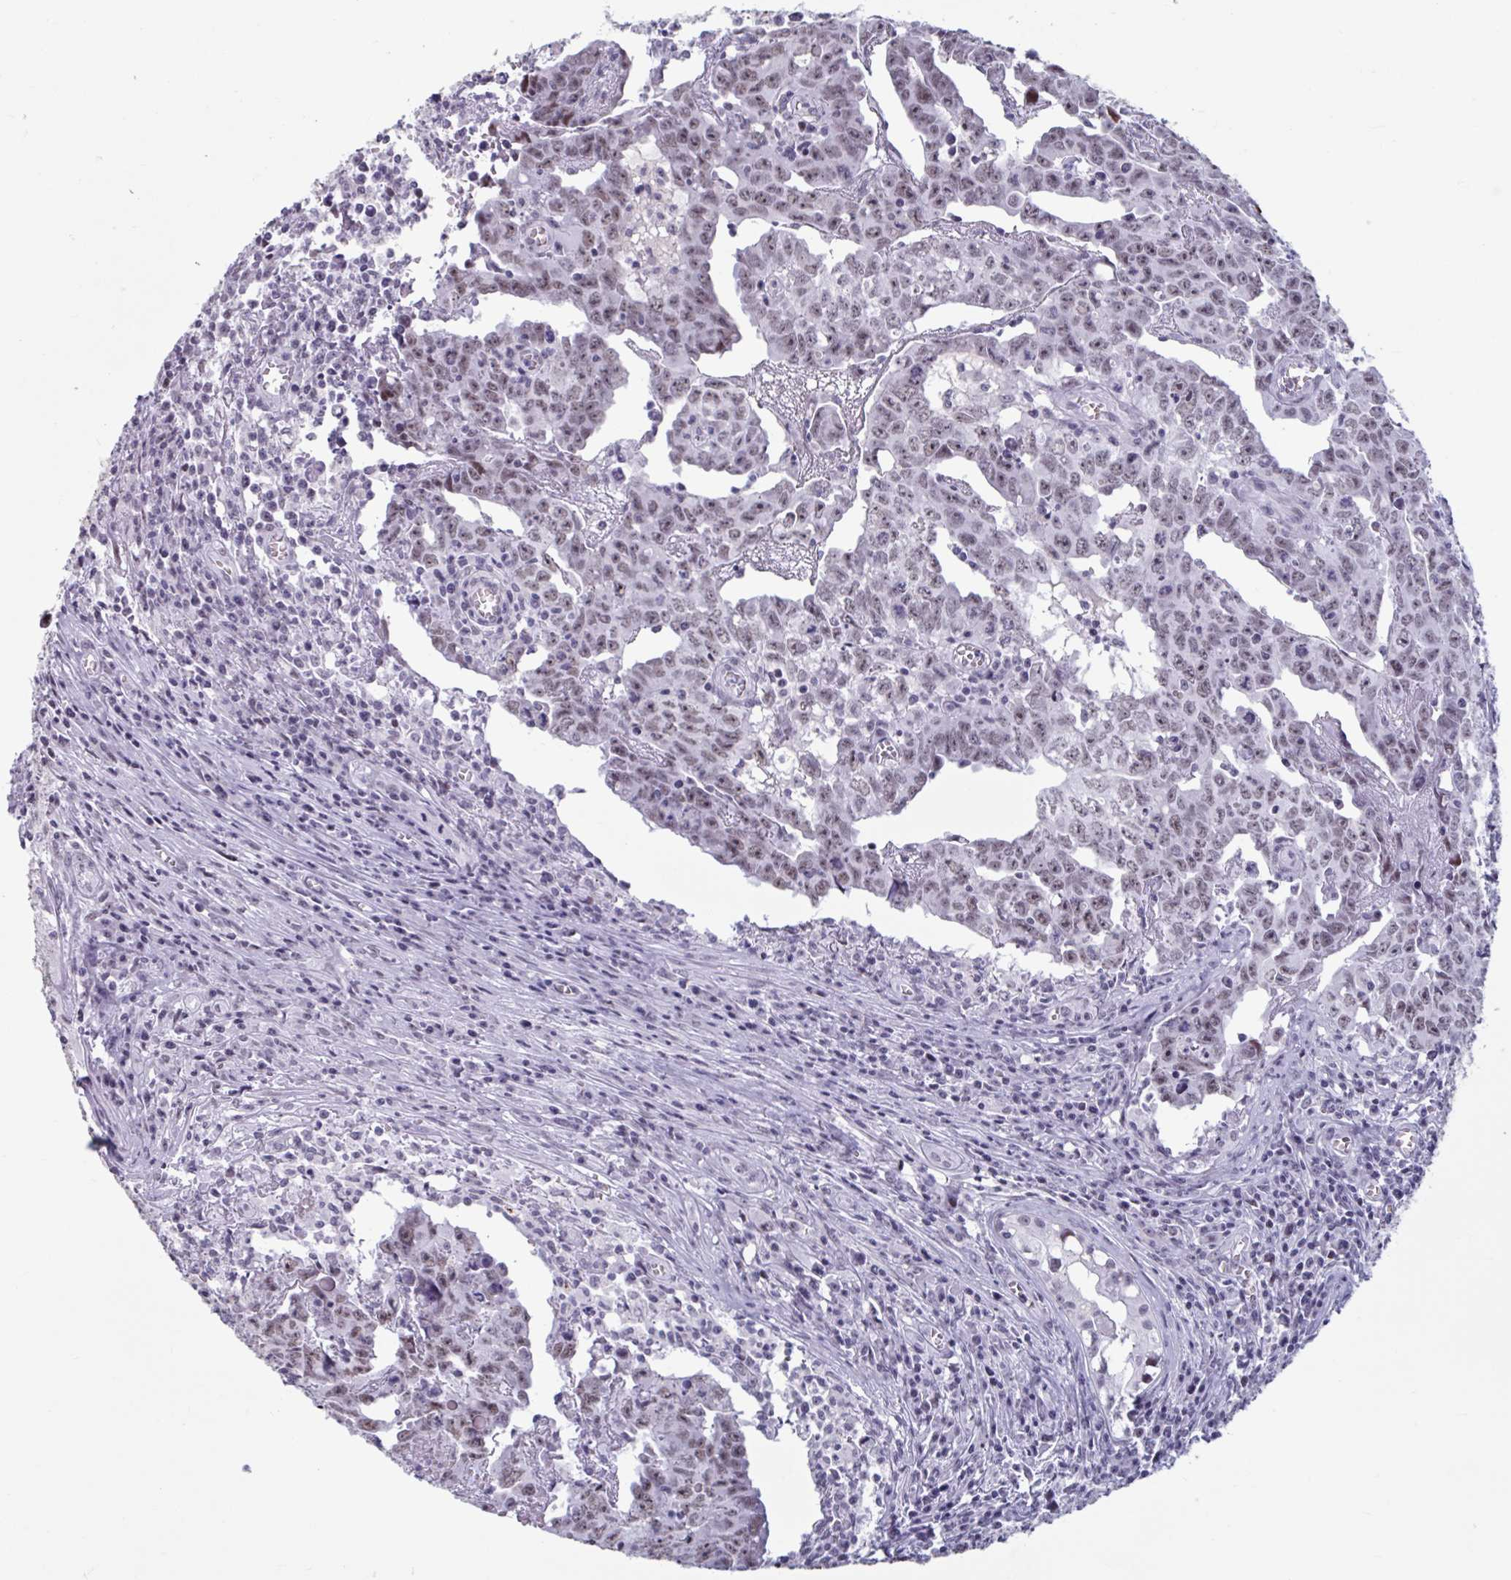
{"staining": {"intensity": "moderate", "quantity": "25%-75%", "location": "nuclear"}, "tissue": "testis cancer", "cell_type": "Tumor cells", "image_type": "cancer", "snomed": [{"axis": "morphology", "description": "Carcinoma, Embryonal, NOS"}, {"axis": "topography", "description": "Testis"}], "caption": "Immunohistochemistry image of neoplastic tissue: testis embryonal carcinoma stained using immunohistochemistry (IHC) shows medium levels of moderate protein expression localized specifically in the nuclear of tumor cells, appearing as a nuclear brown color.", "gene": "HSD17B6", "patient": {"sex": "male", "age": 22}}